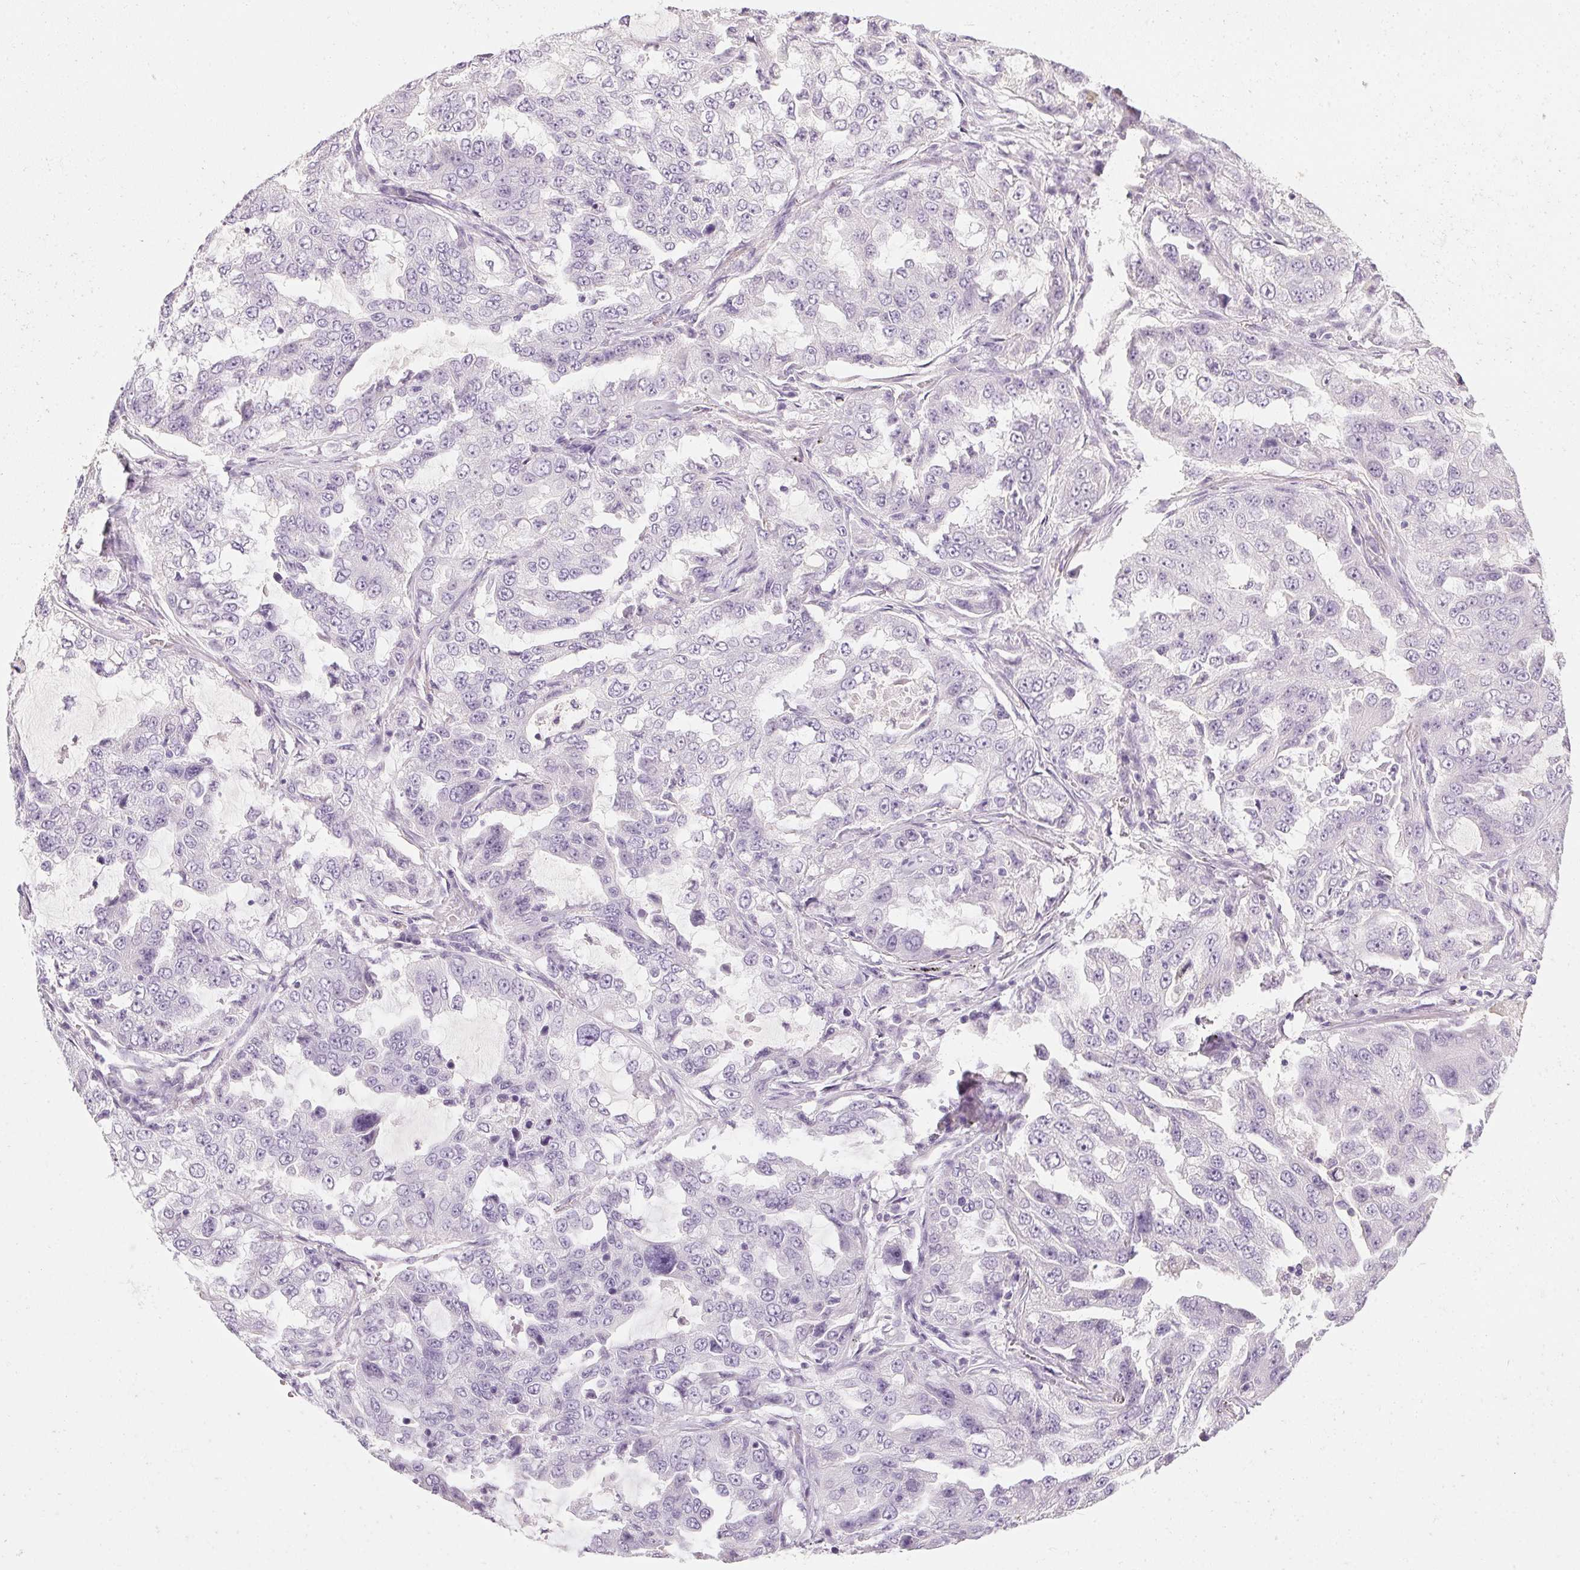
{"staining": {"intensity": "negative", "quantity": "none", "location": "none"}, "tissue": "lung cancer", "cell_type": "Tumor cells", "image_type": "cancer", "snomed": [{"axis": "morphology", "description": "Adenocarcinoma, NOS"}, {"axis": "topography", "description": "Lung"}], "caption": "The image exhibits no staining of tumor cells in lung adenocarcinoma.", "gene": "TMEM72", "patient": {"sex": "female", "age": 61}}